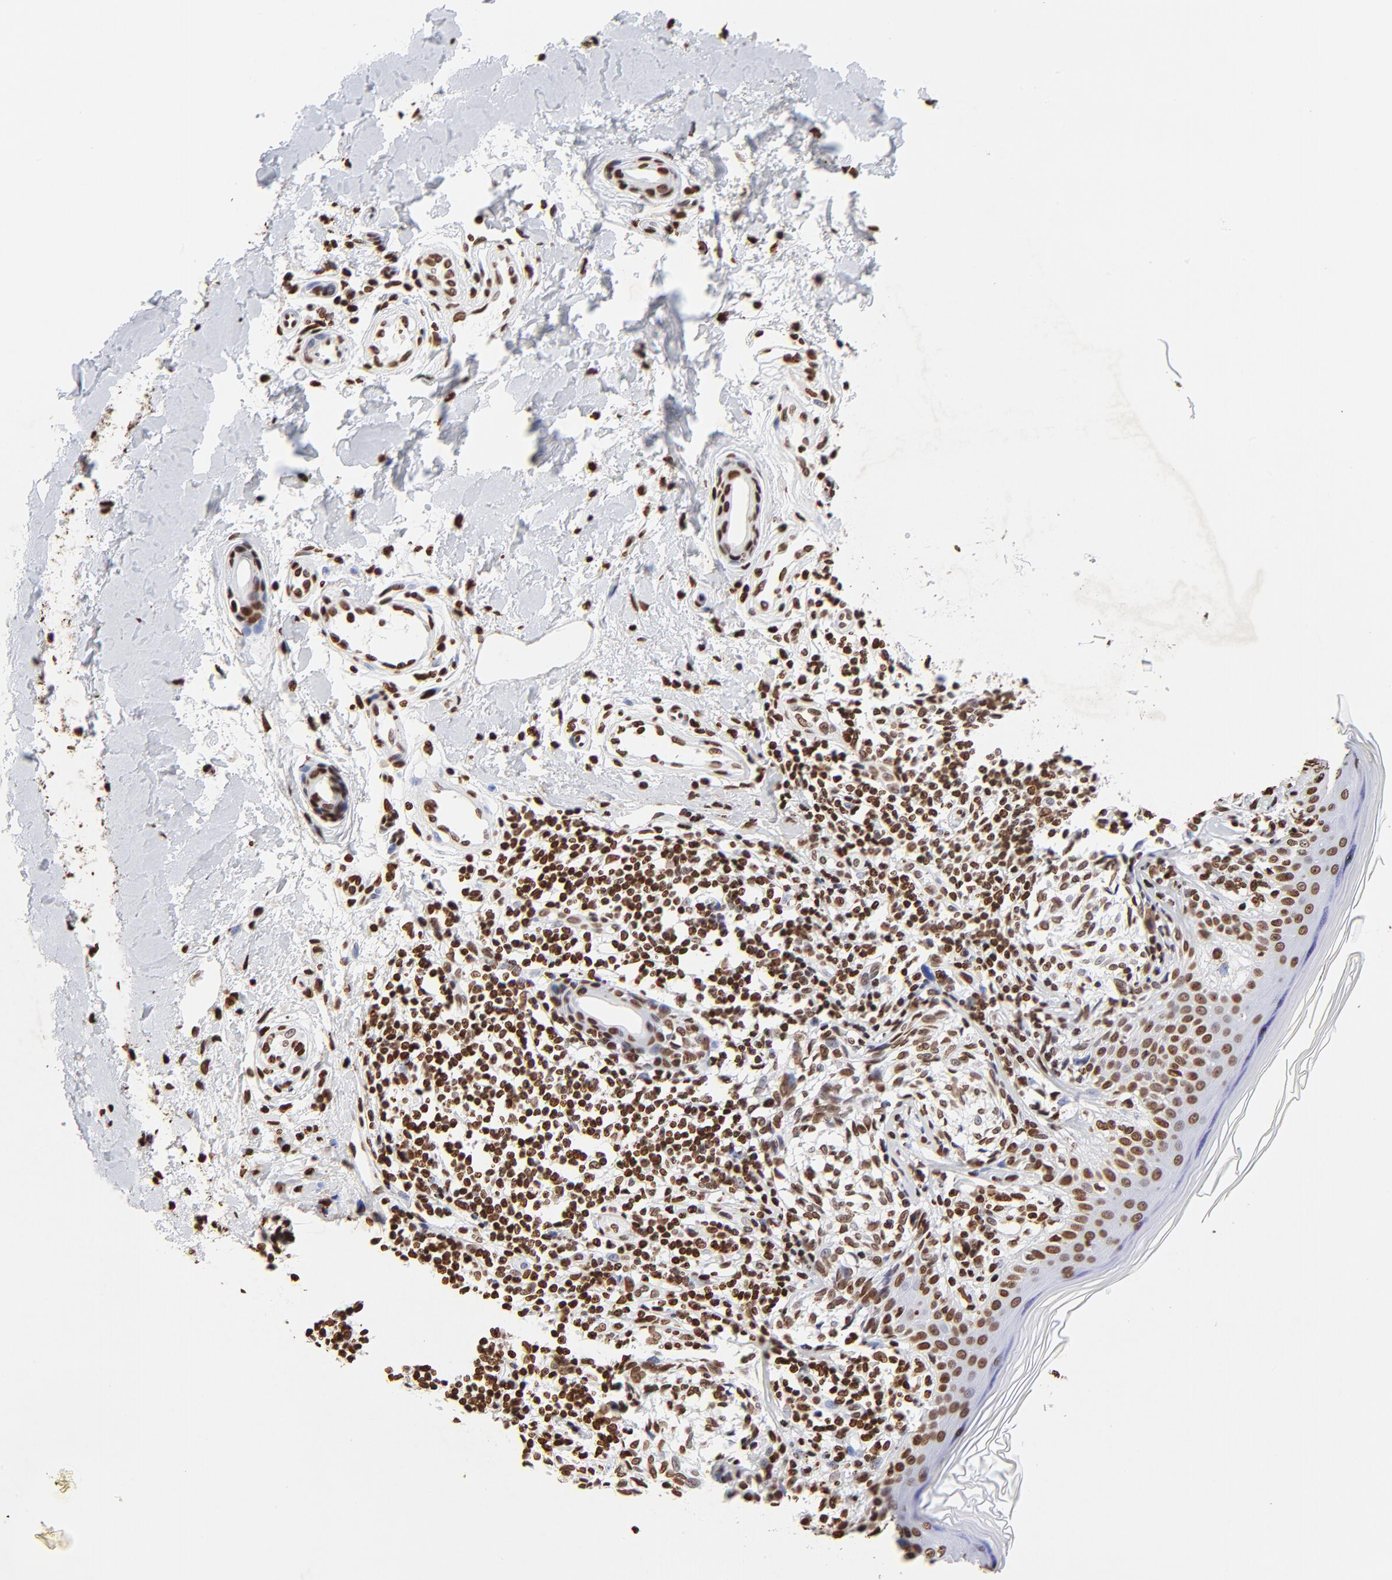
{"staining": {"intensity": "strong", "quantity": ">75%", "location": "nuclear"}, "tissue": "melanoma", "cell_type": "Tumor cells", "image_type": "cancer", "snomed": [{"axis": "morphology", "description": "Malignant melanoma, NOS"}, {"axis": "topography", "description": "Skin"}], "caption": "Malignant melanoma stained with DAB immunohistochemistry exhibits high levels of strong nuclear staining in approximately >75% of tumor cells.", "gene": "FBH1", "patient": {"sex": "male", "age": 67}}